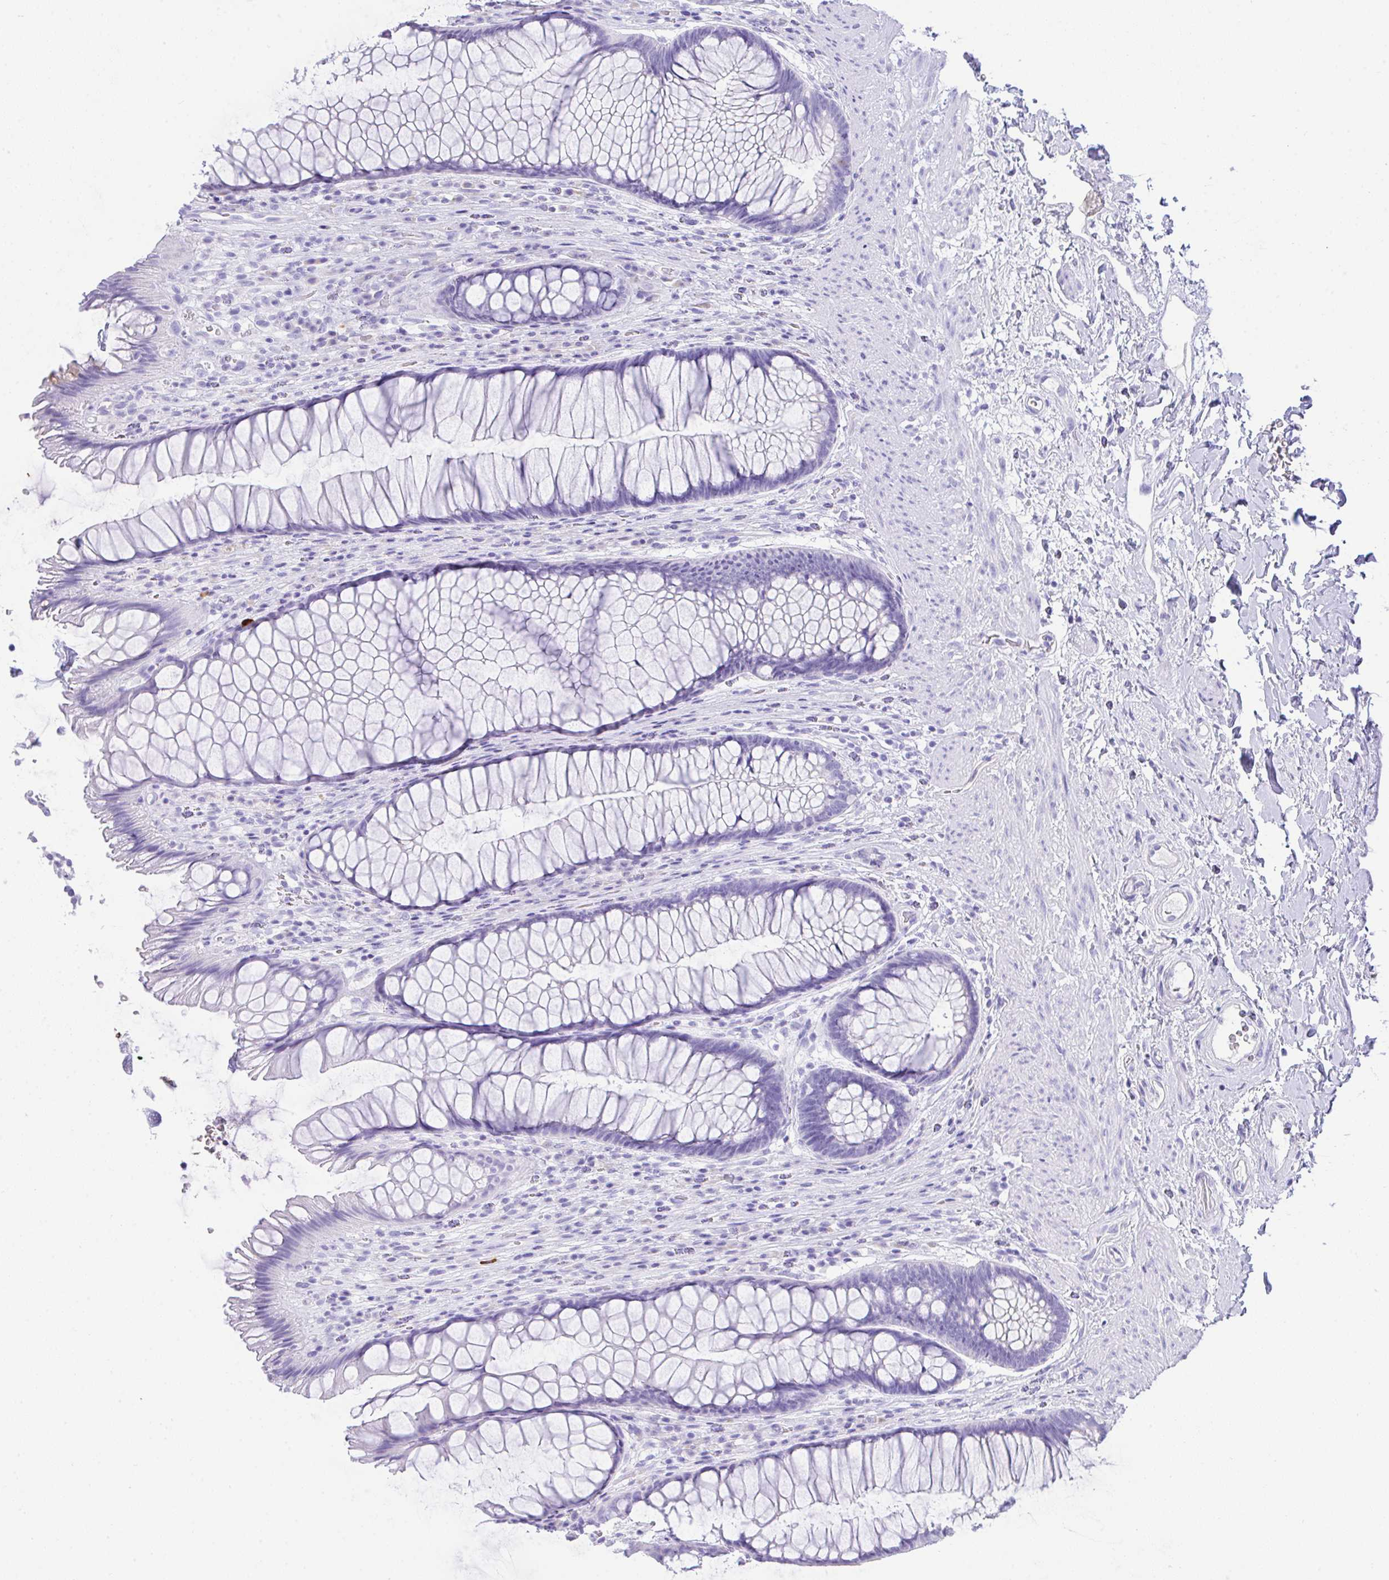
{"staining": {"intensity": "negative", "quantity": "none", "location": "none"}, "tissue": "rectum", "cell_type": "Glandular cells", "image_type": "normal", "snomed": [{"axis": "morphology", "description": "Normal tissue, NOS"}, {"axis": "topography", "description": "Rectum"}], "caption": "The IHC histopathology image has no significant positivity in glandular cells of rectum.", "gene": "AKR1D1", "patient": {"sex": "male", "age": 53}}